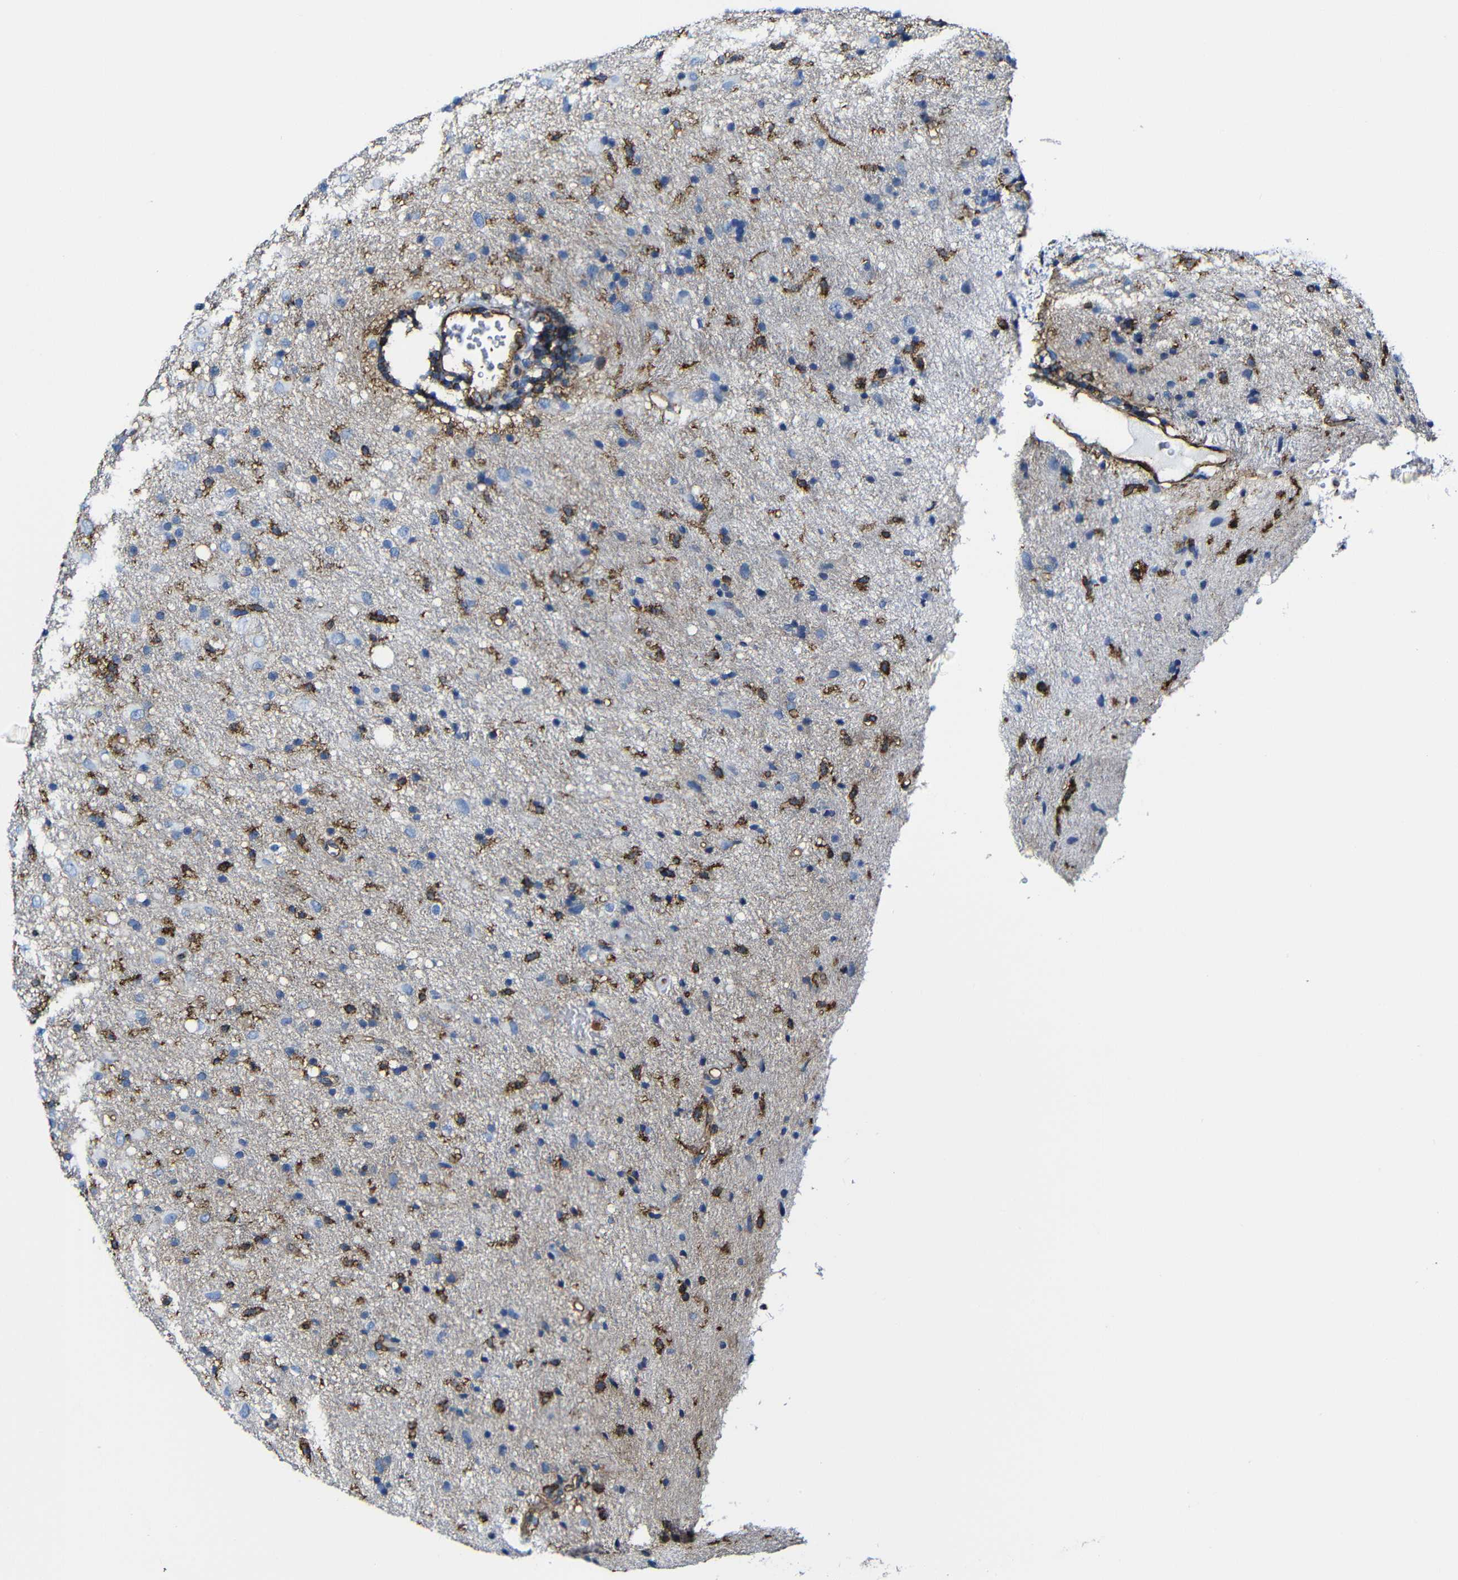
{"staining": {"intensity": "moderate", "quantity": "25%-75%", "location": "cytoplasmic/membranous"}, "tissue": "glioma", "cell_type": "Tumor cells", "image_type": "cancer", "snomed": [{"axis": "morphology", "description": "Glioma, malignant, Low grade"}, {"axis": "topography", "description": "Brain"}], "caption": "Human glioma stained with a protein marker displays moderate staining in tumor cells.", "gene": "MSN", "patient": {"sex": "male", "age": 77}}